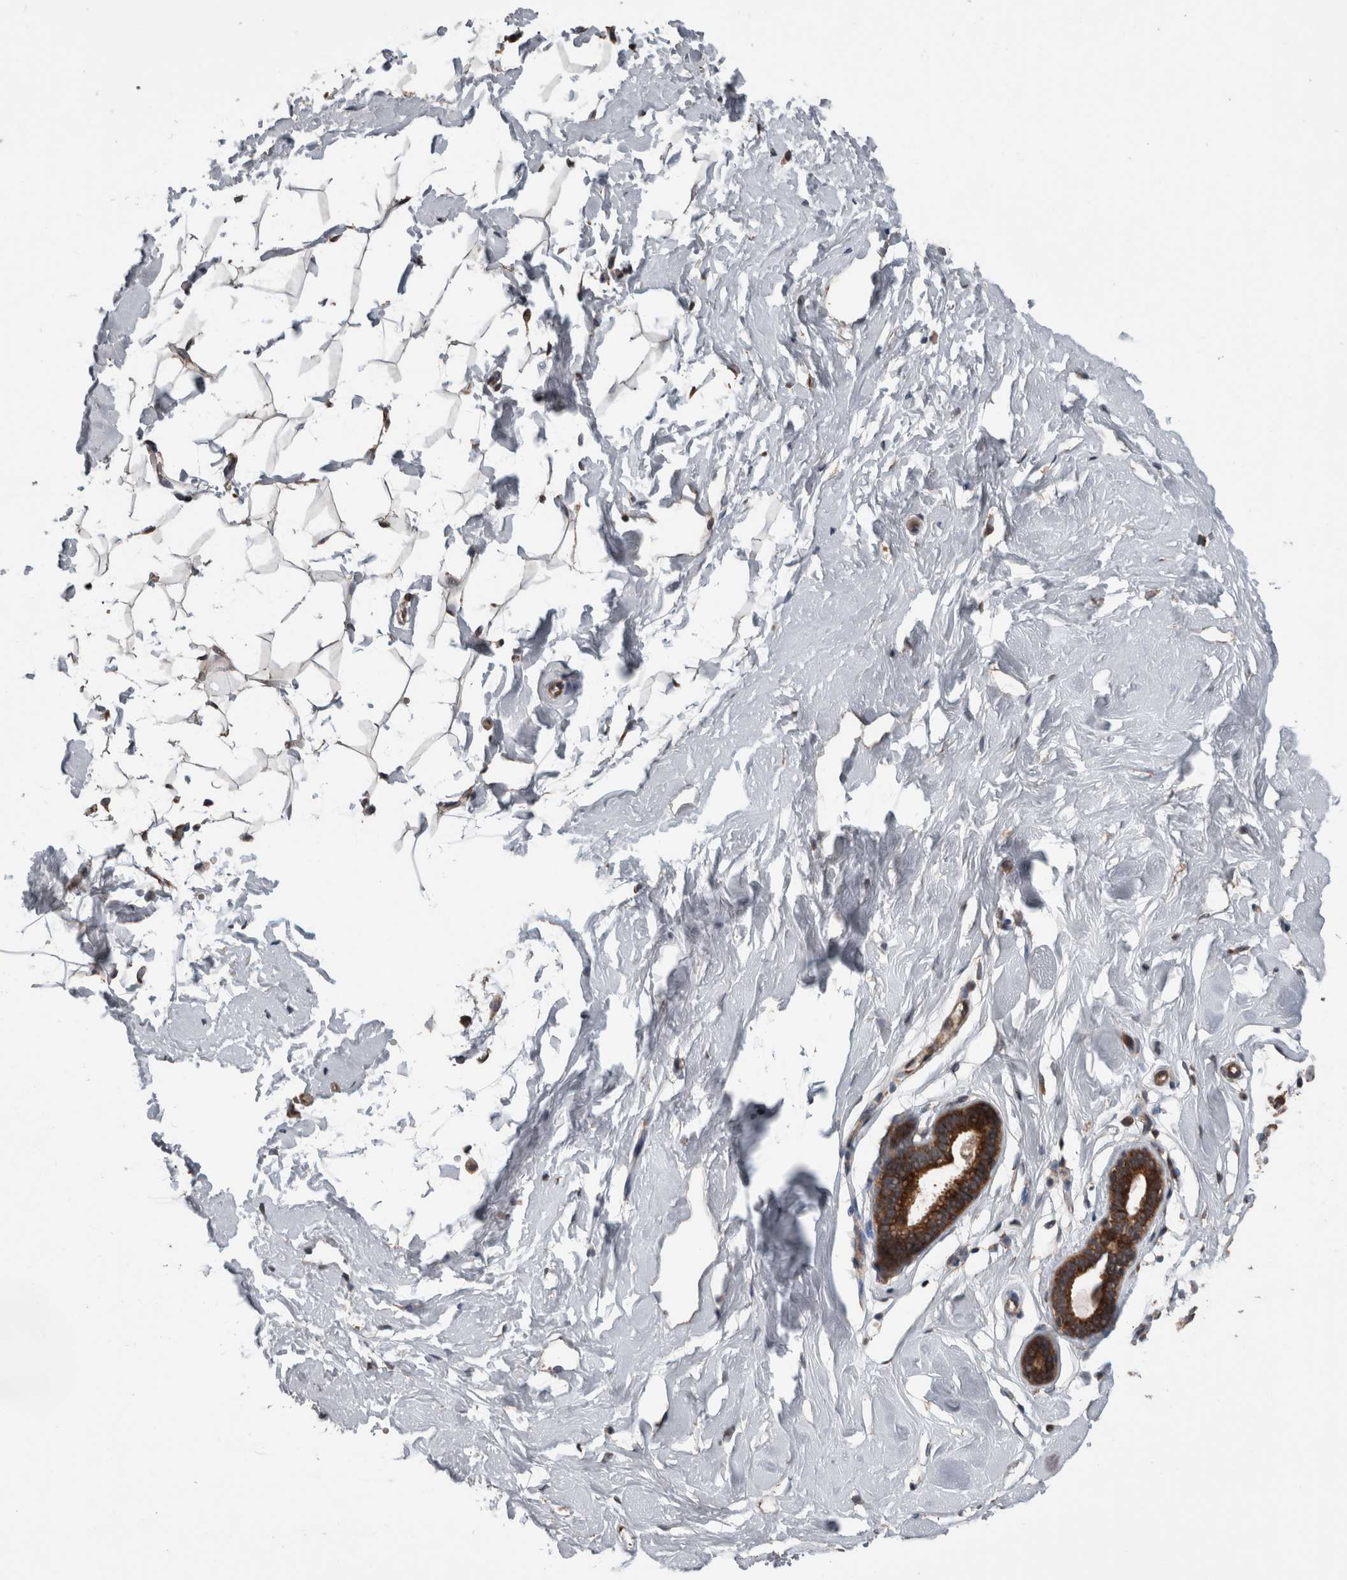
{"staining": {"intensity": "negative", "quantity": "none", "location": "none"}, "tissue": "breast", "cell_type": "Adipocytes", "image_type": "normal", "snomed": [{"axis": "morphology", "description": "Normal tissue, NOS"}, {"axis": "topography", "description": "Breast"}], "caption": "The histopathology image demonstrates no staining of adipocytes in unremarkable breast. (DAB IHC with hematoxylin counter stain).", "gene": "RIOK3", "patient": {"sex": "female", "age": 23}}